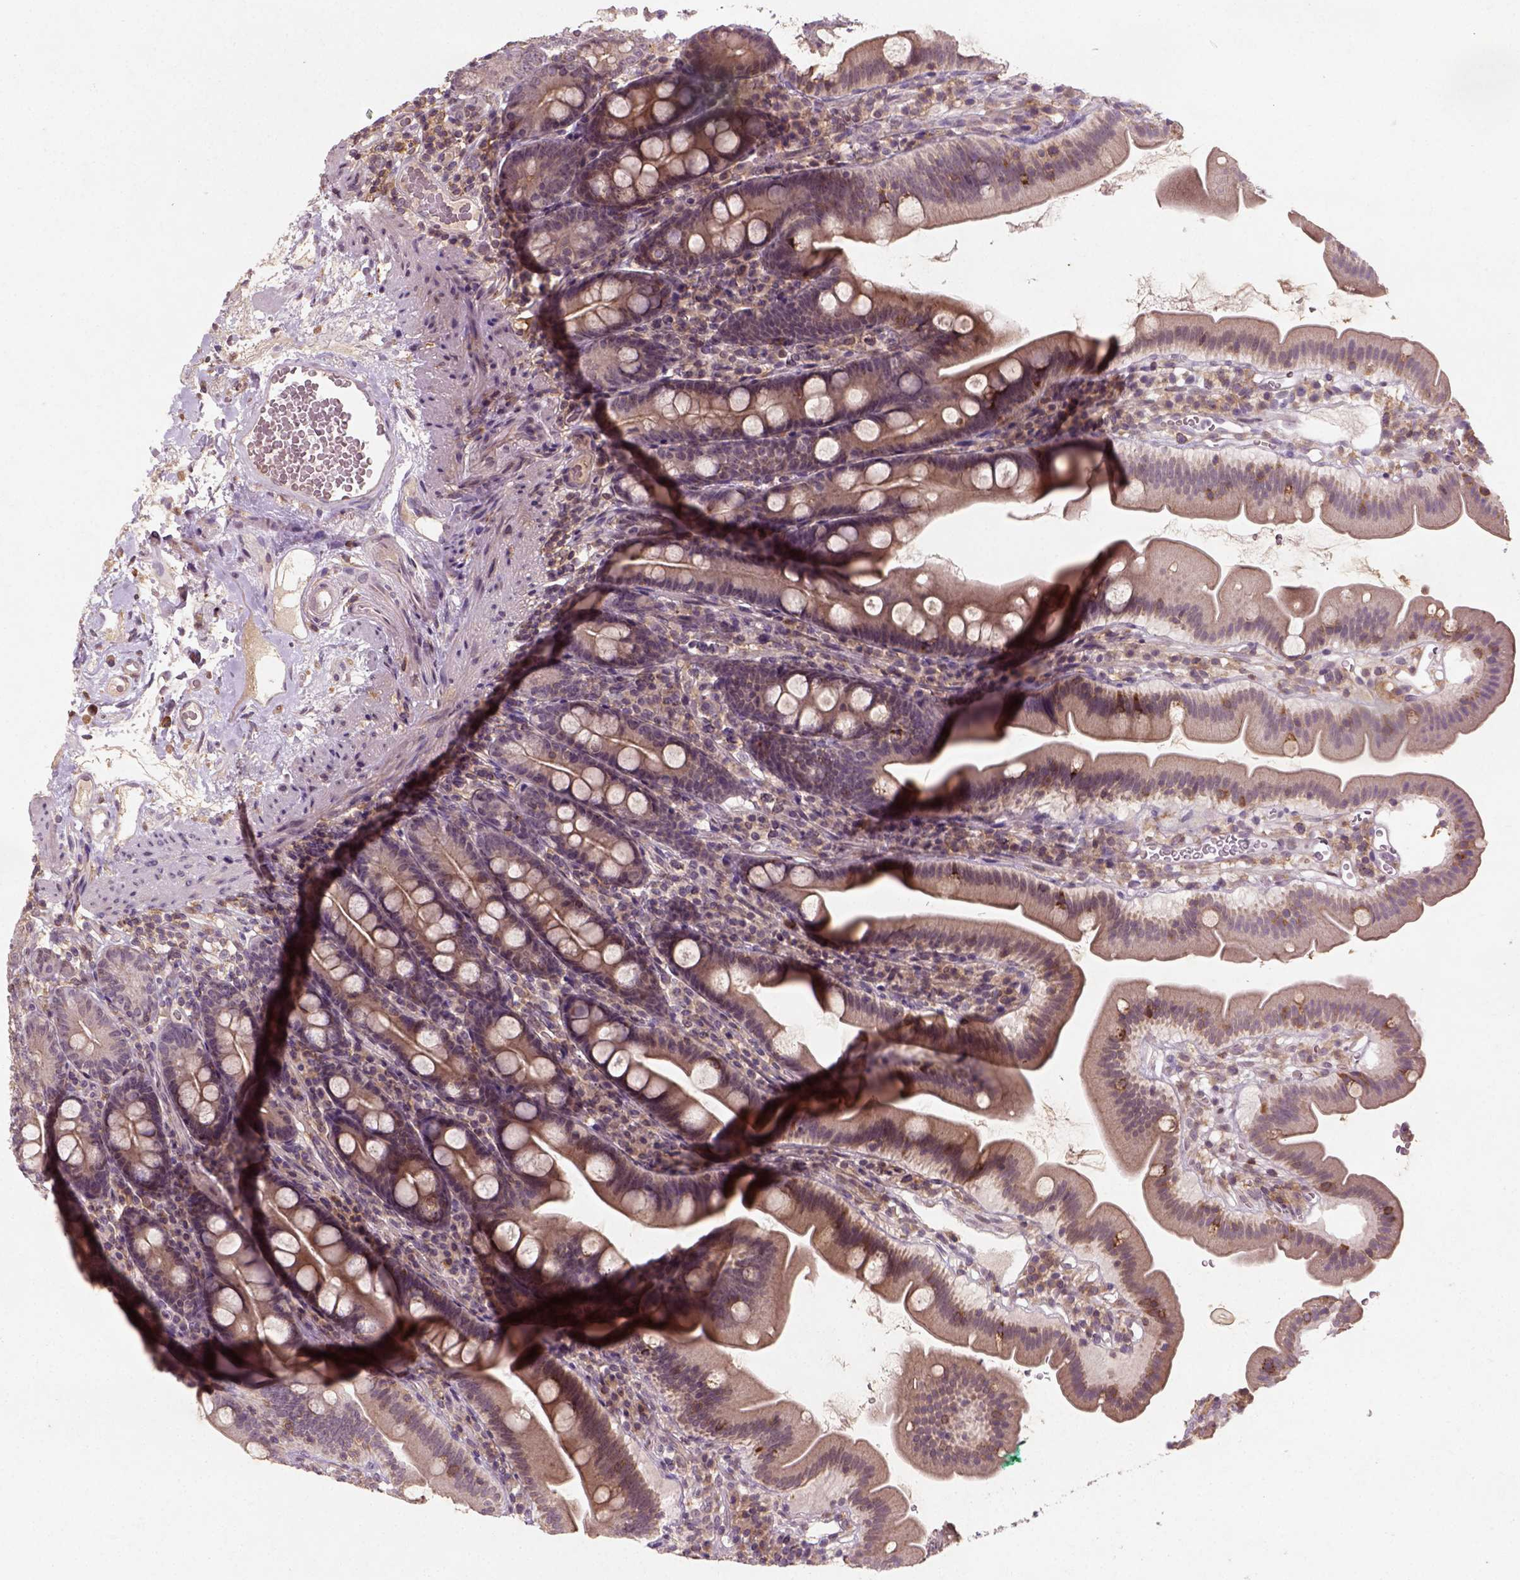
{"staining": {"intensity": "weak", "quantity": ">75%", "location": "cytoplasmic/membranous"}, "tissue": "duodenum", "cell_type": "Glandular cells", "image_type": "normal", "snomed": [{"axis": "morphology", "description": "Normal tissue, NOS"}, {"axis": "topography", "description": "Duodenum"}], "caption": "Immunohistochemistry of benign duodenum exhibits low levels of weak cytoplasmic/membranous staining in about >75% of glandular cells.", "gene": "CAMKK1", "patient": {"sex": "female", "age": 67}}